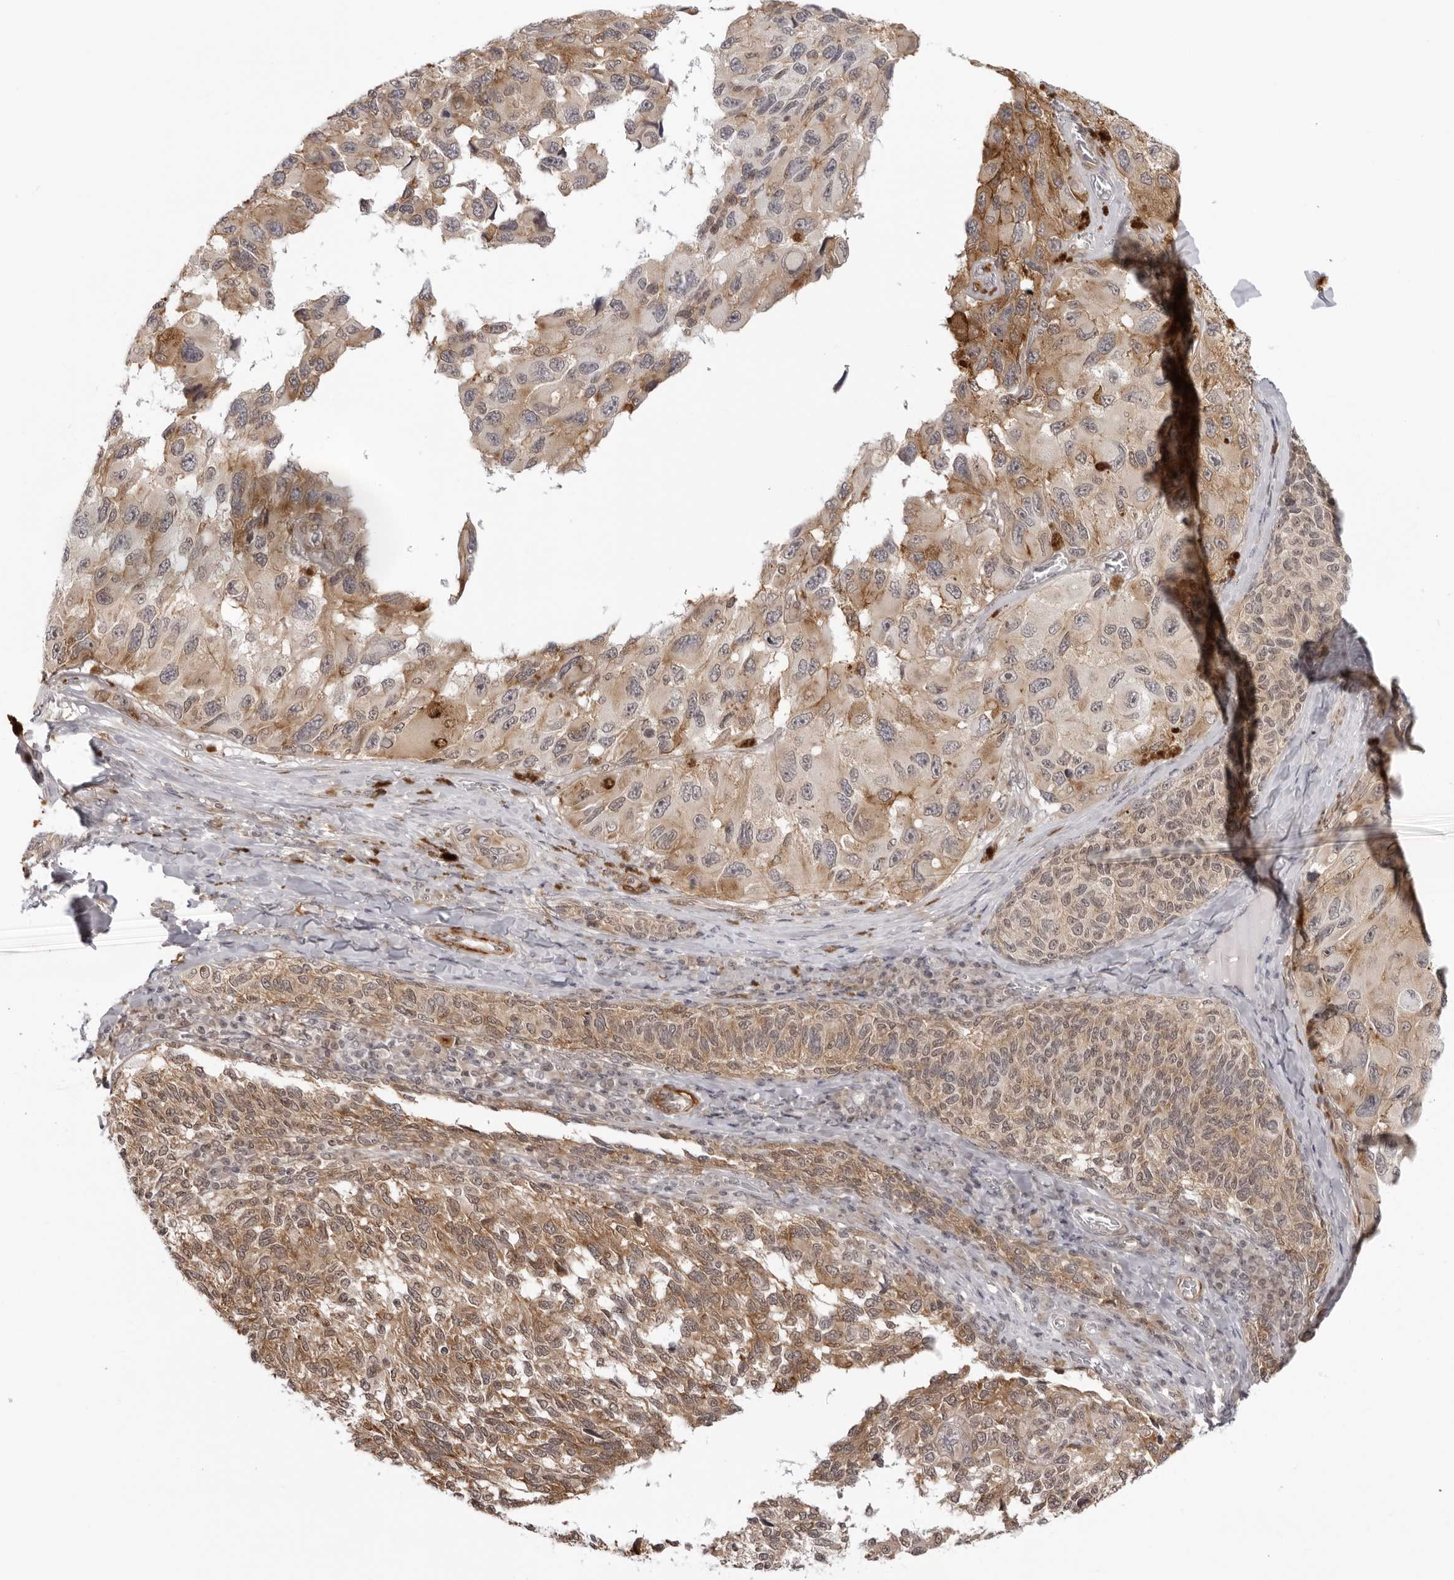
{"staining": {"intensity": "moderate", "quantity": ">75%", "location": "cytoplasmic/membranous"}, "tissue": "melanoma", "cell_type": "Tumor cells", "image_type": "cancer", "snomed": [{"axis": "morphology", "description": "Malignant melanoma, NOS"}, {"axis": "topography", "description": "Skin"}], "caption": "Immunohistochemical staining of human malignant melanoma shows moderate cytoplasmic/membranous protein positivity in approximately >75% of tumor cells.", "gene": "SRGAP2", "patient": {"sex": "female", "age": 73}}